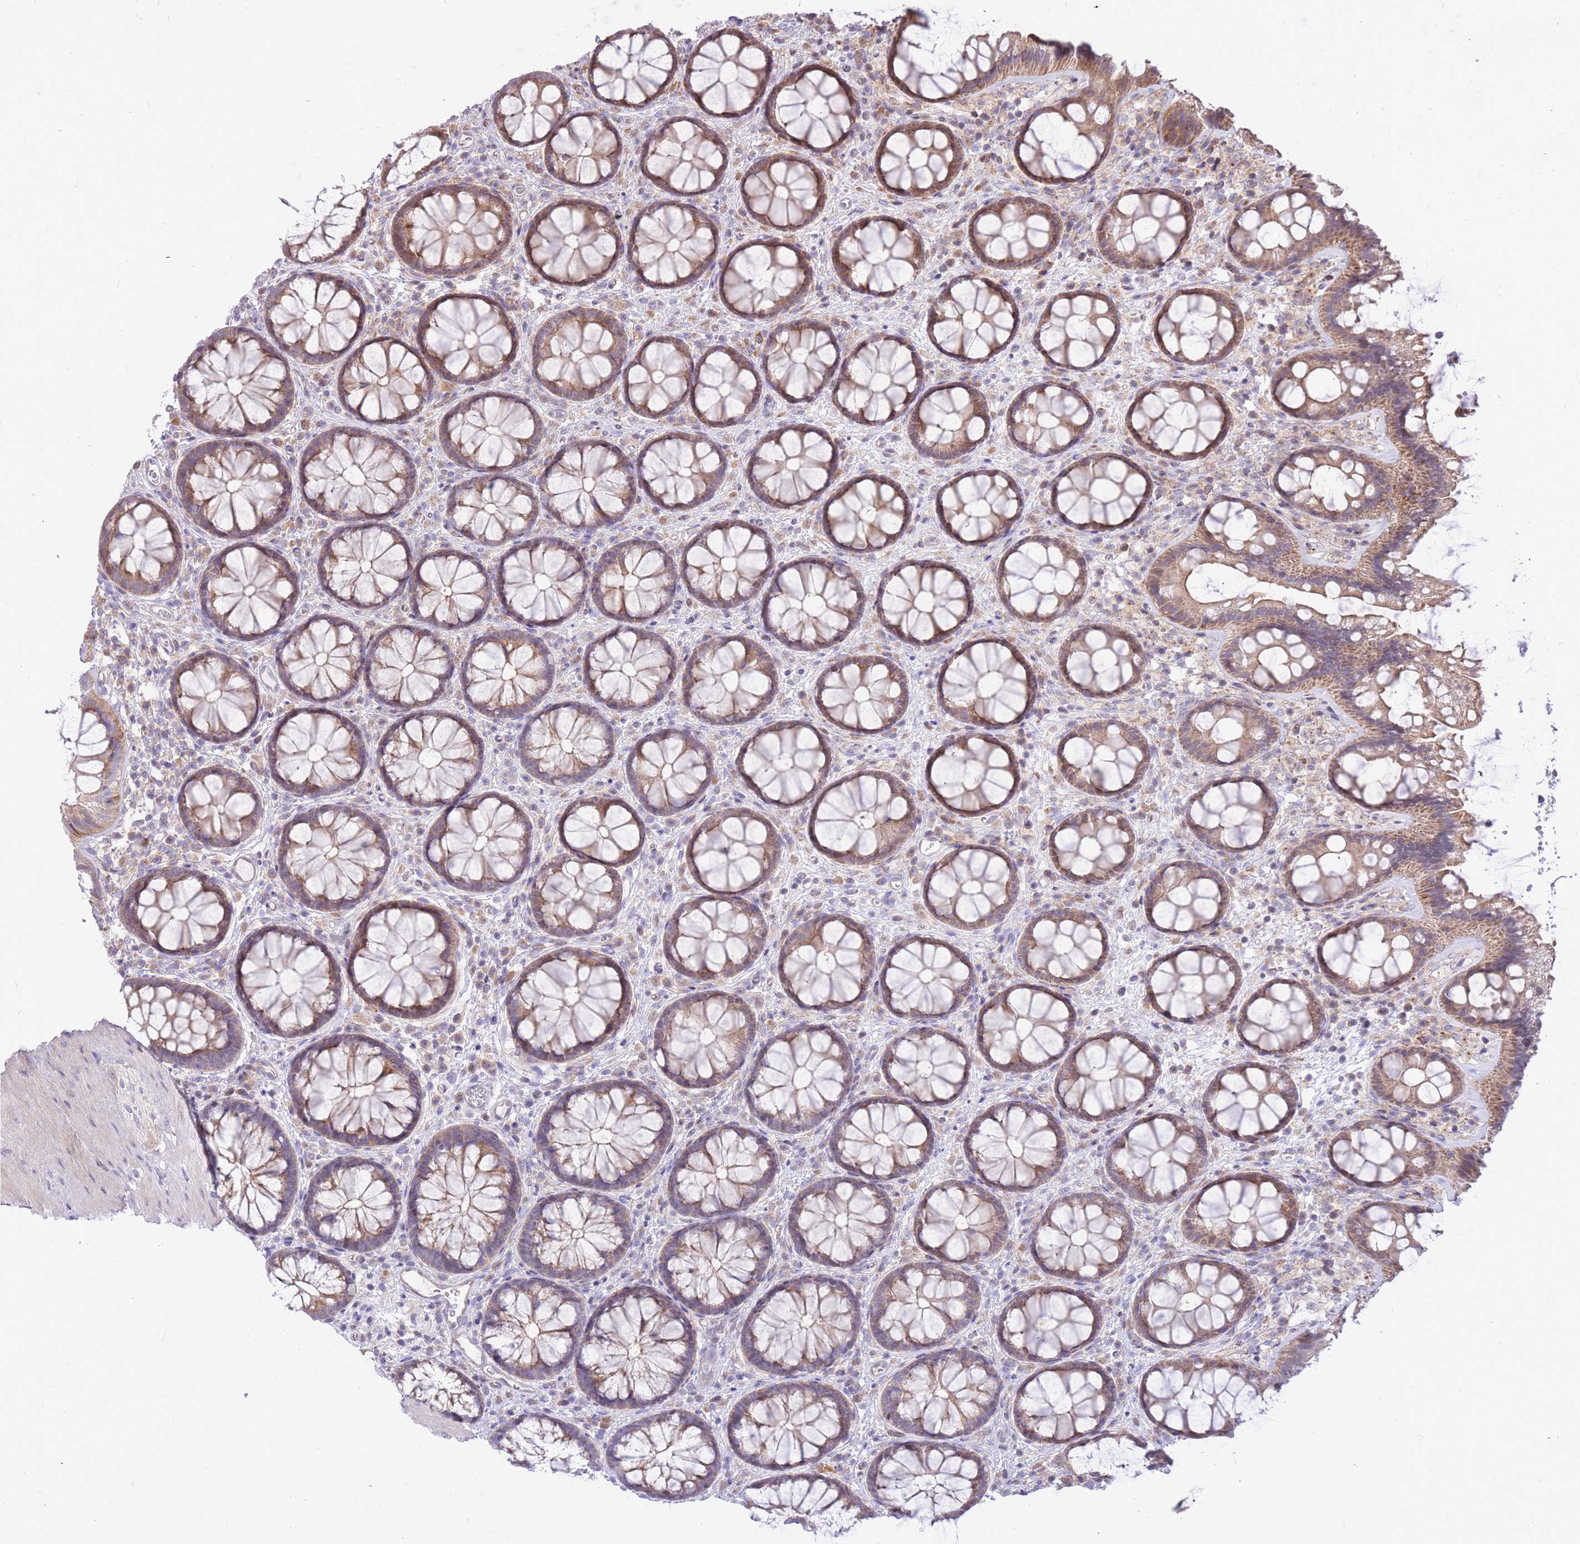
{"staining": {"intensity": "negative", "quantity": "none", "location": "none"}, "tissue": "colon", "cell_type": "Endothelial cells", "image_type": "normal", "snomed": [{"axis": "morphology", "description": "Normal tissue, NOS"}, {"axis": "topography", "description": "Colon"}], "caption": "Immunohistochemical staining of benign human colon shows no significant staining in endothelial cells. Nuclei are stained in blue.", "gene": "TOPAZ1", "patient": {"sex": "male", "age": 46}}